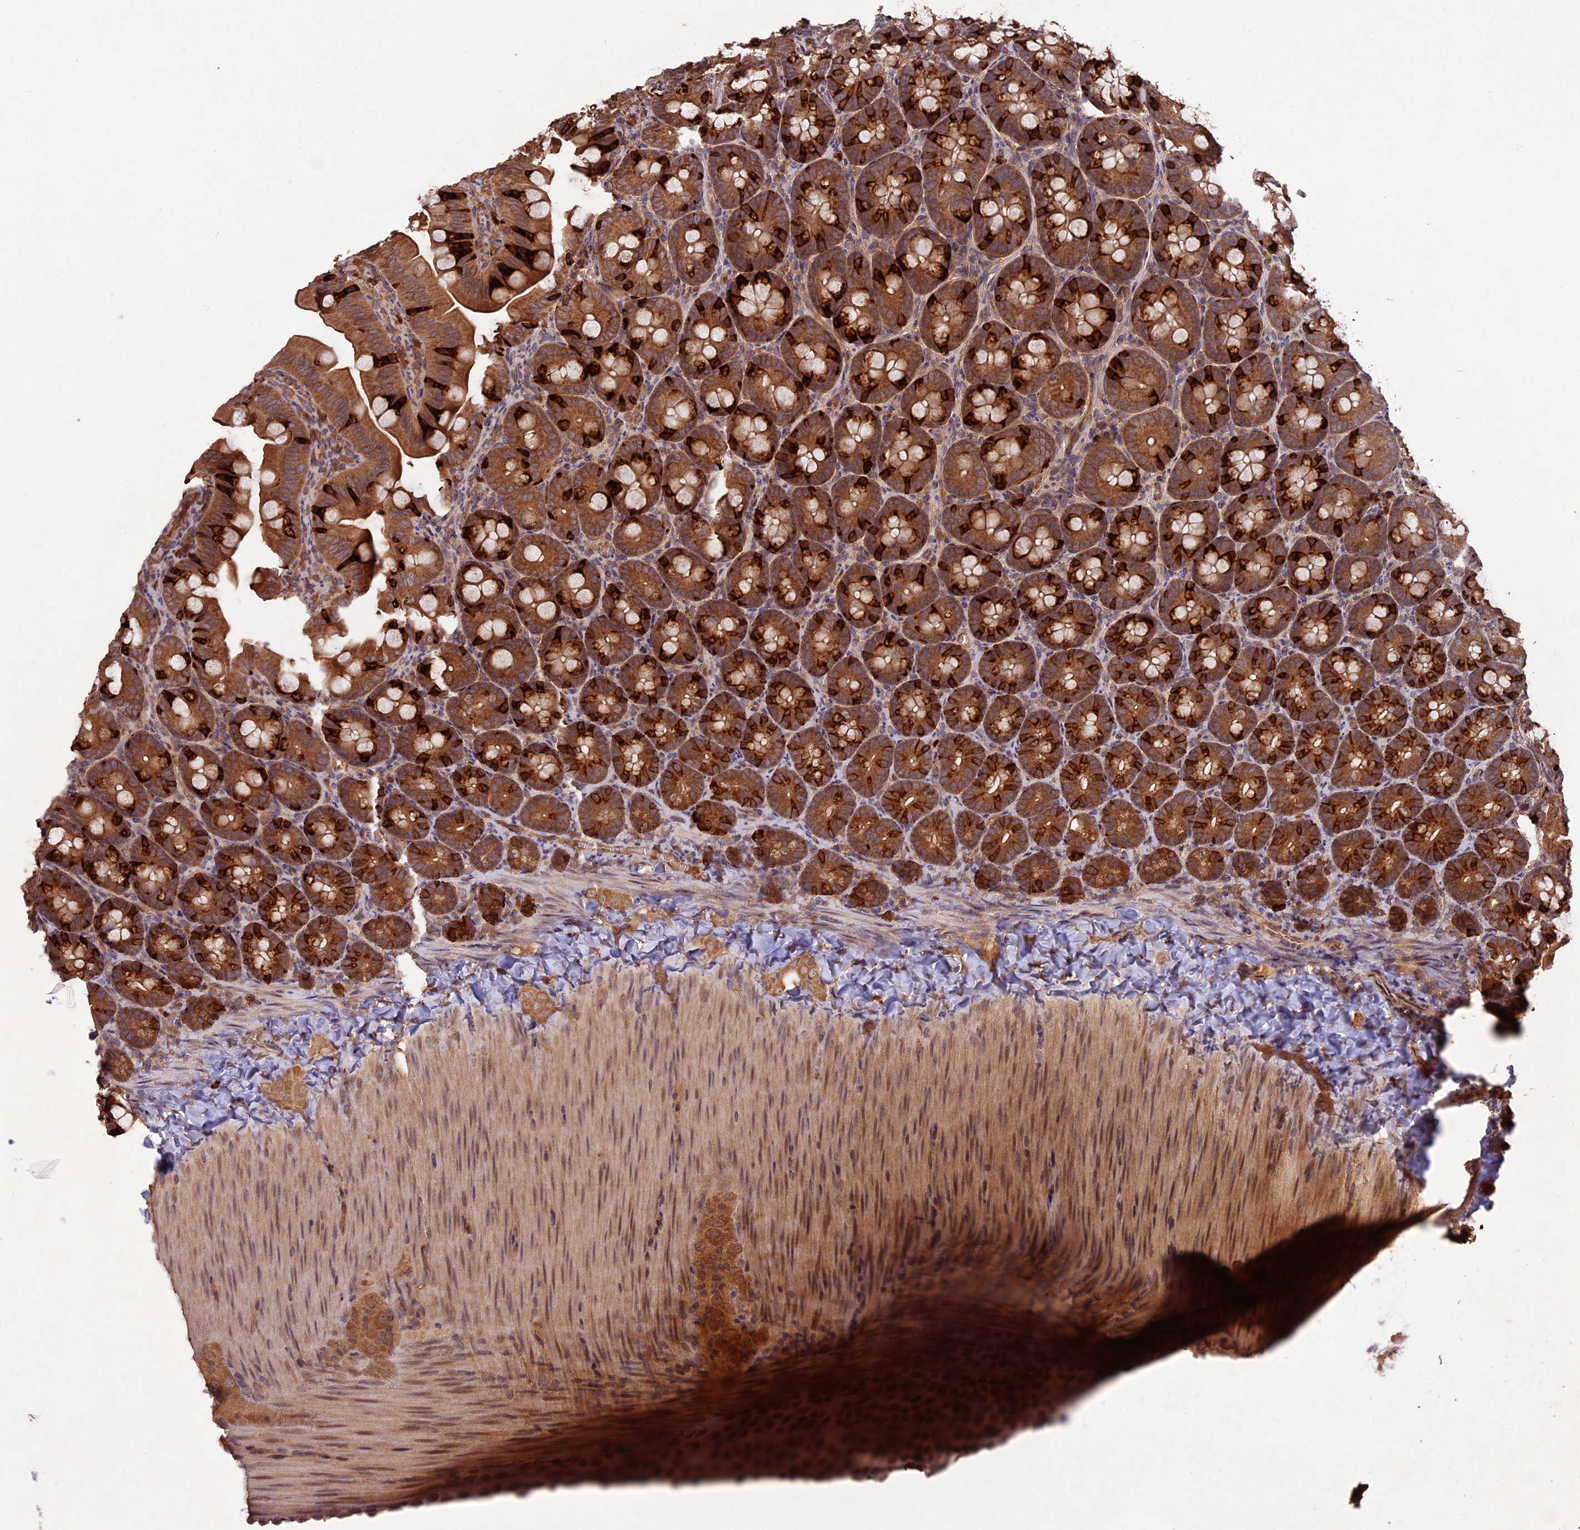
{"staining": {"intensity": "strong", "quantity": ">75%", "location": "cytoplasmic/membranous"}, "tissue": "appendix", "cell_type": "Glandular cells", "image_type": "normal", "snomed": [{"axis": "morphology", "description": "Normal tissue, NOS"}, {"axis": "topography", "description": "Appendix"}], "caption": "Strong cytoplasmic/membranous staining is seen in approximately >75% of glandular cells in benign appendix.", "gene": "CHAC1", "patient": {"sex": "female", "age": 33}}